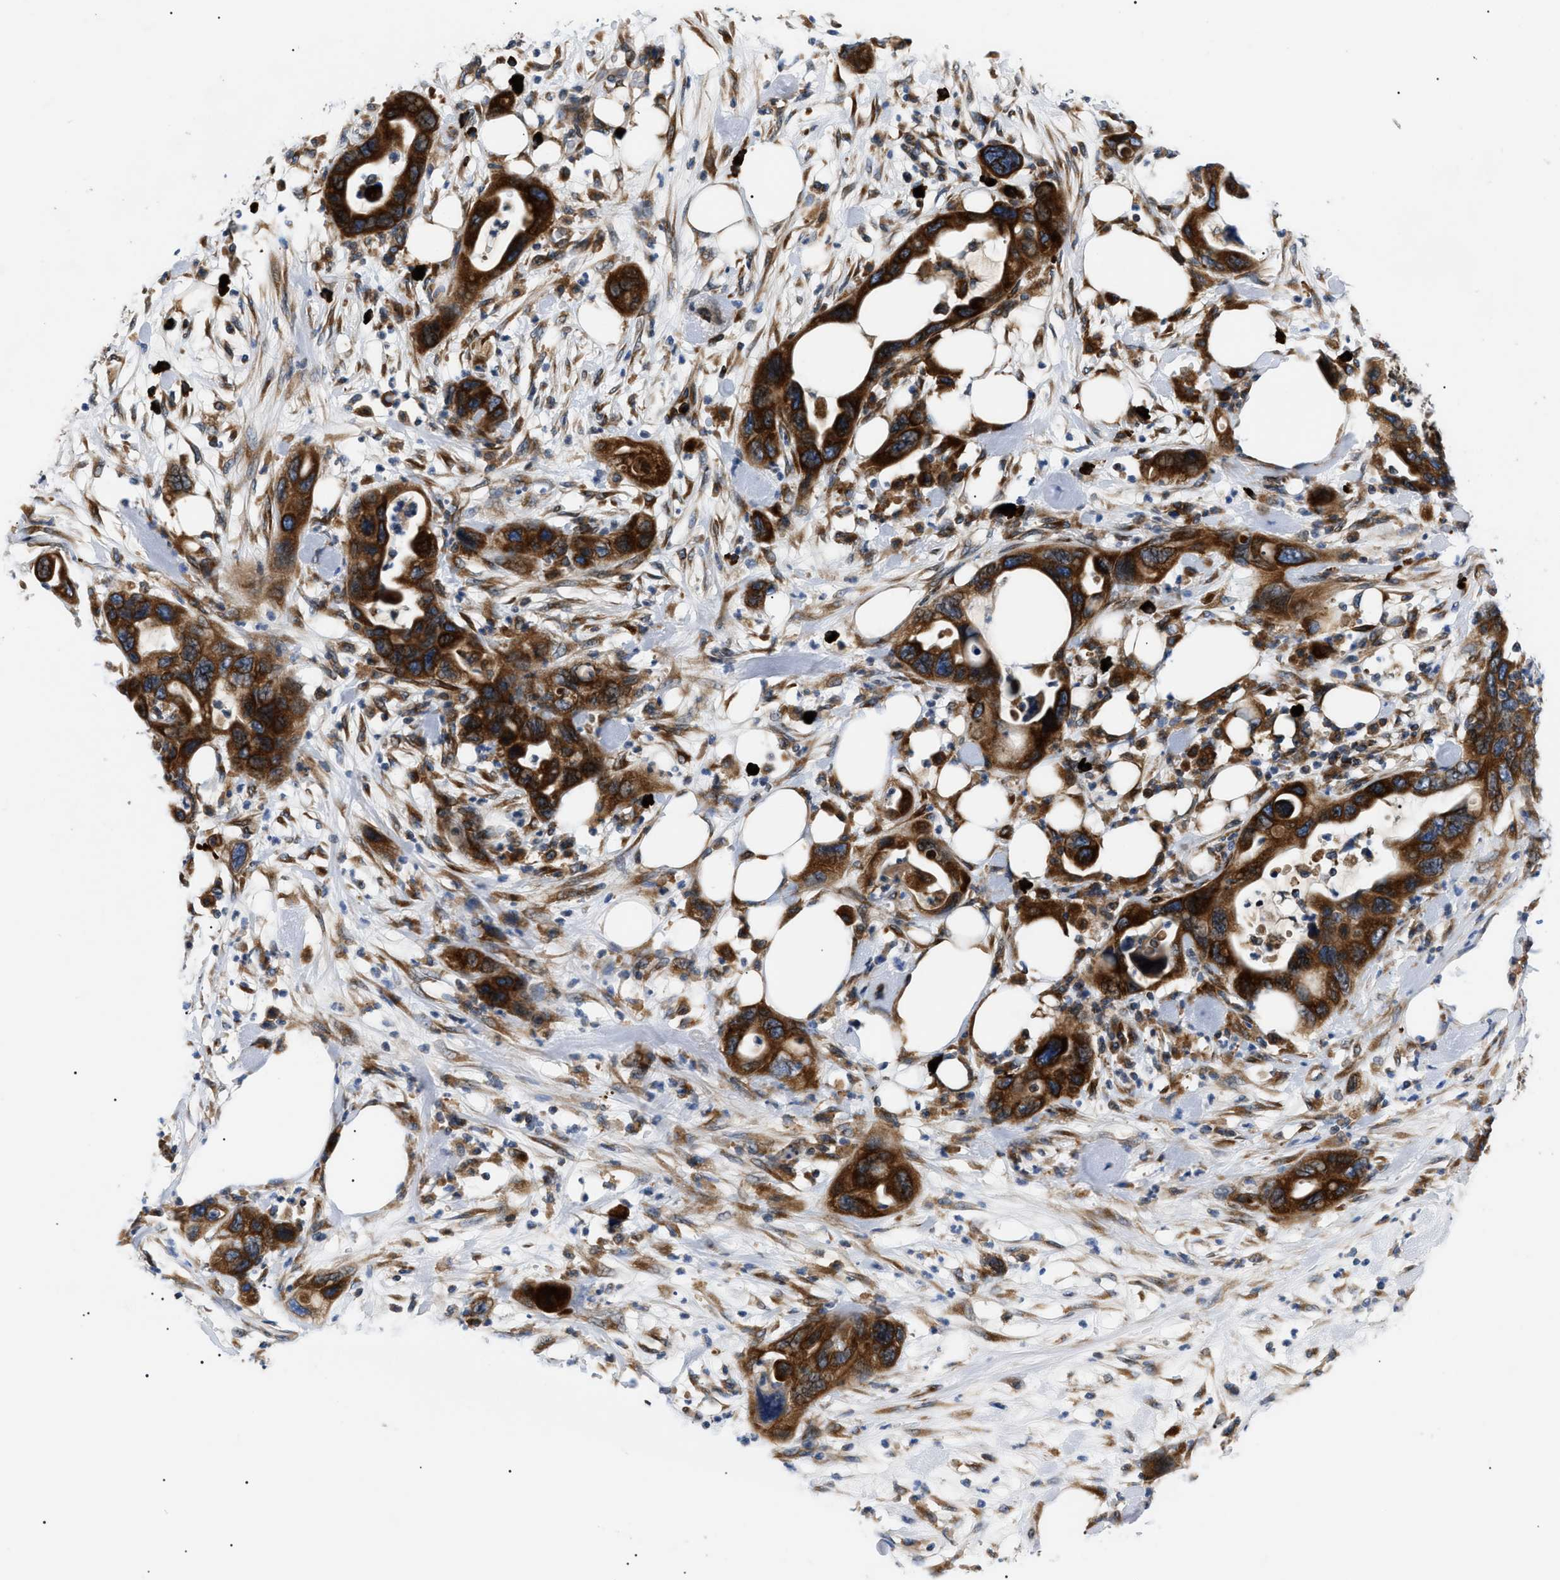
{"staining": {"intensity": "strong", "quantity": ">75%", "location": "cytoplasmic/membranous"}, "tissue": "pancreatic cancer", "cell_type": "Tumor cells", "image_type": "cancer", "snomed": [{"axis": "morphology", "description": "Adenocarcinoma, NOS"}, {"axis": "topography", "description": "Pancreas"}], "caption": "This is an image of immunohistochemistry staining of pancreatic adenocarcinoma, which shows strong expression in the cytoplasmic/membranous of tumor cells.", "gene": "DERL1", "patient": {"sex": "female", "age": 71}}